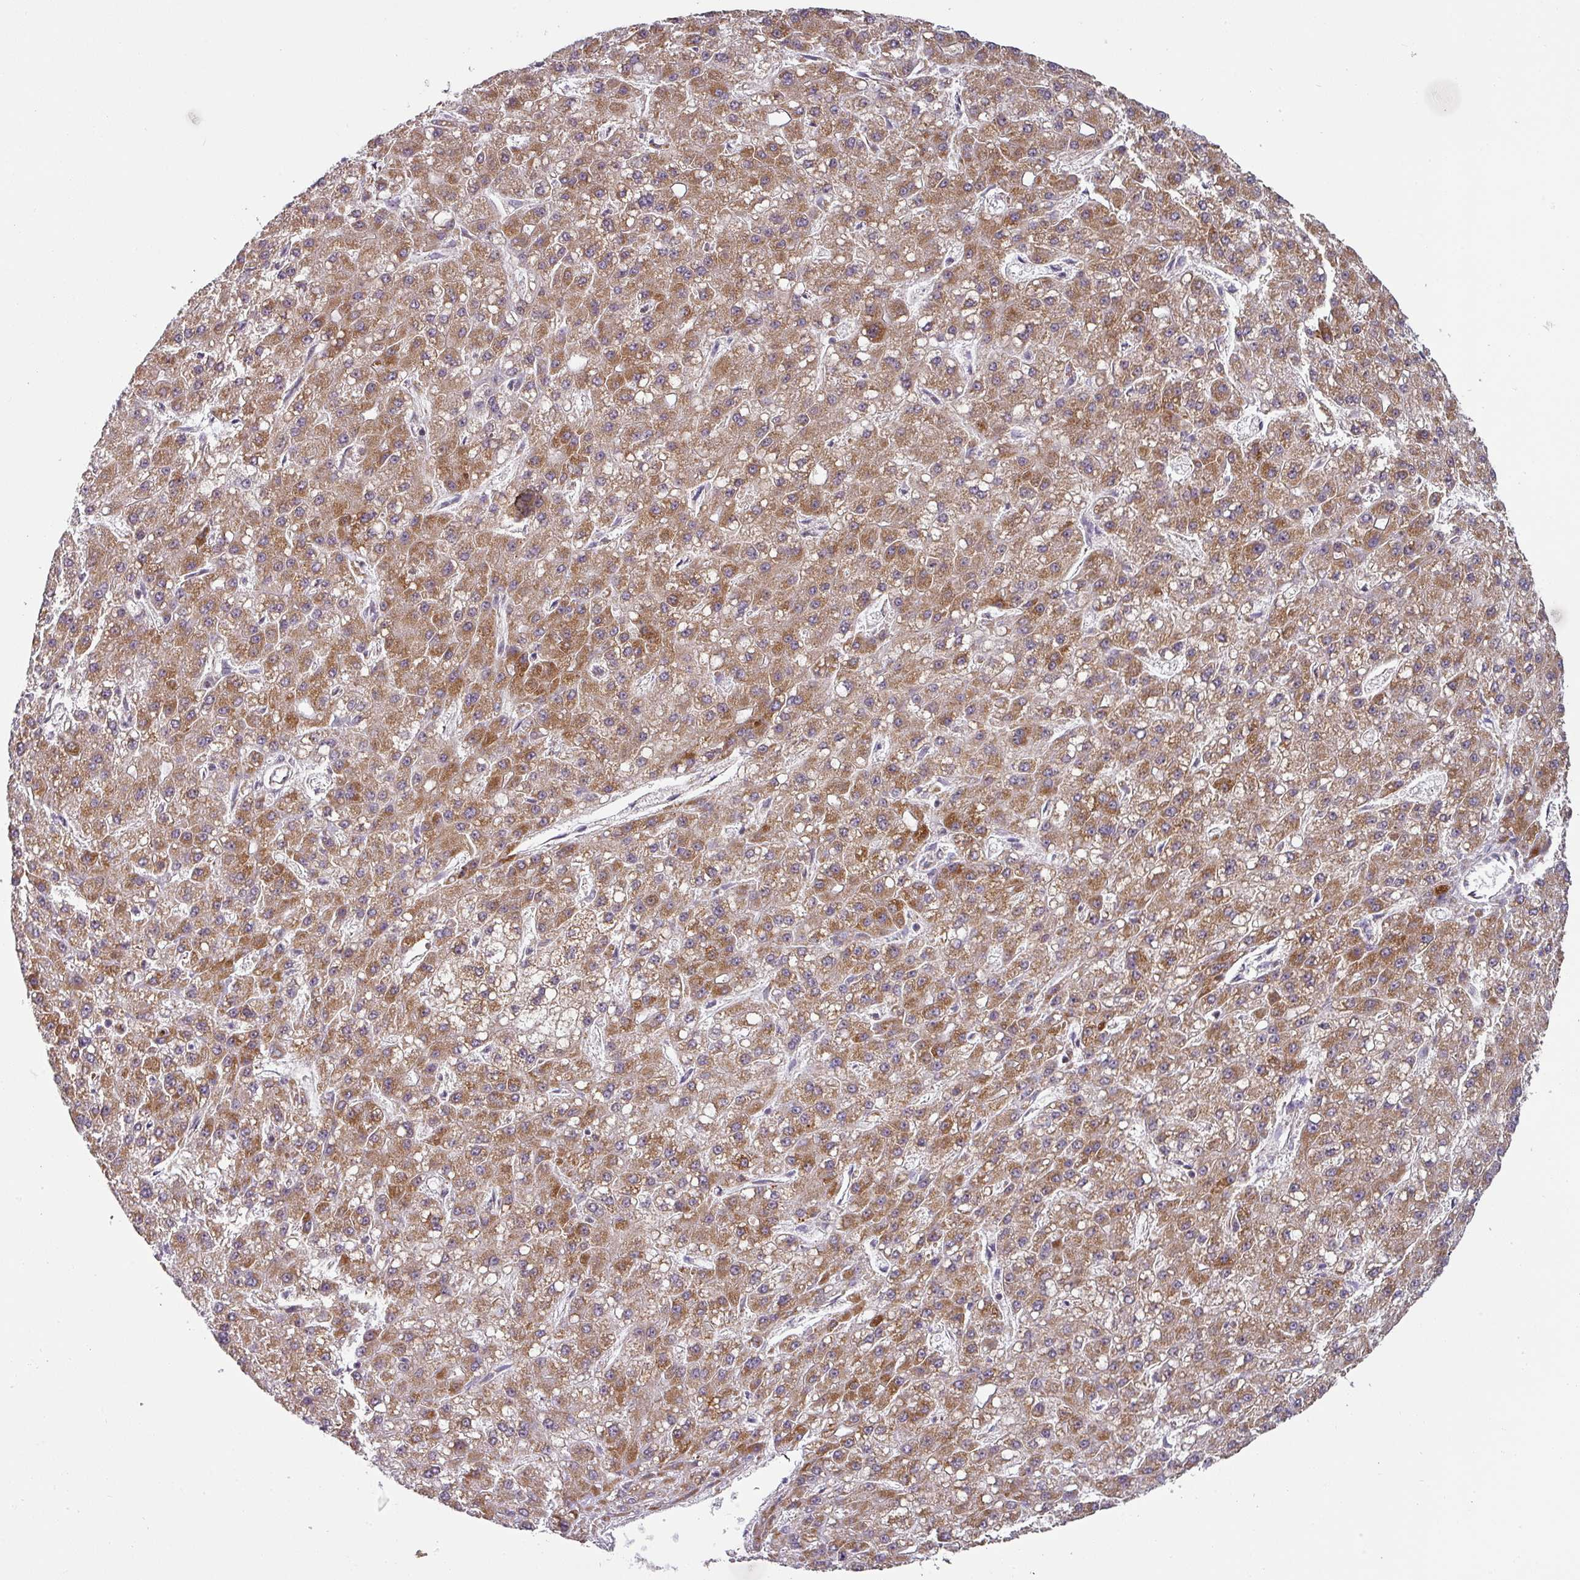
{"staining": {"intensity": "moderate", "quantity": ">75%", "location": "cytoplasmic/membranous"}, "tissue": "liver cancer", "cell_type": "Tumor cells", "image_type": "cancer", "snomed": [{"axis": "morphology", "description": "Carcinoma, Hepatocellular, NOS"}, {"axis": "topography", "description": "Liver"}], "caption": "Immunohistochemistry (IHC) image of human hepatocellular carcinoma (liver) stained for a protein (brown), which exhibits medium levels of moderate cytoplasmic/membranous positivity in about >75% of tumor cells.", "gene": "MRPS16", "patient": {"sex": "male", "age": 67}}